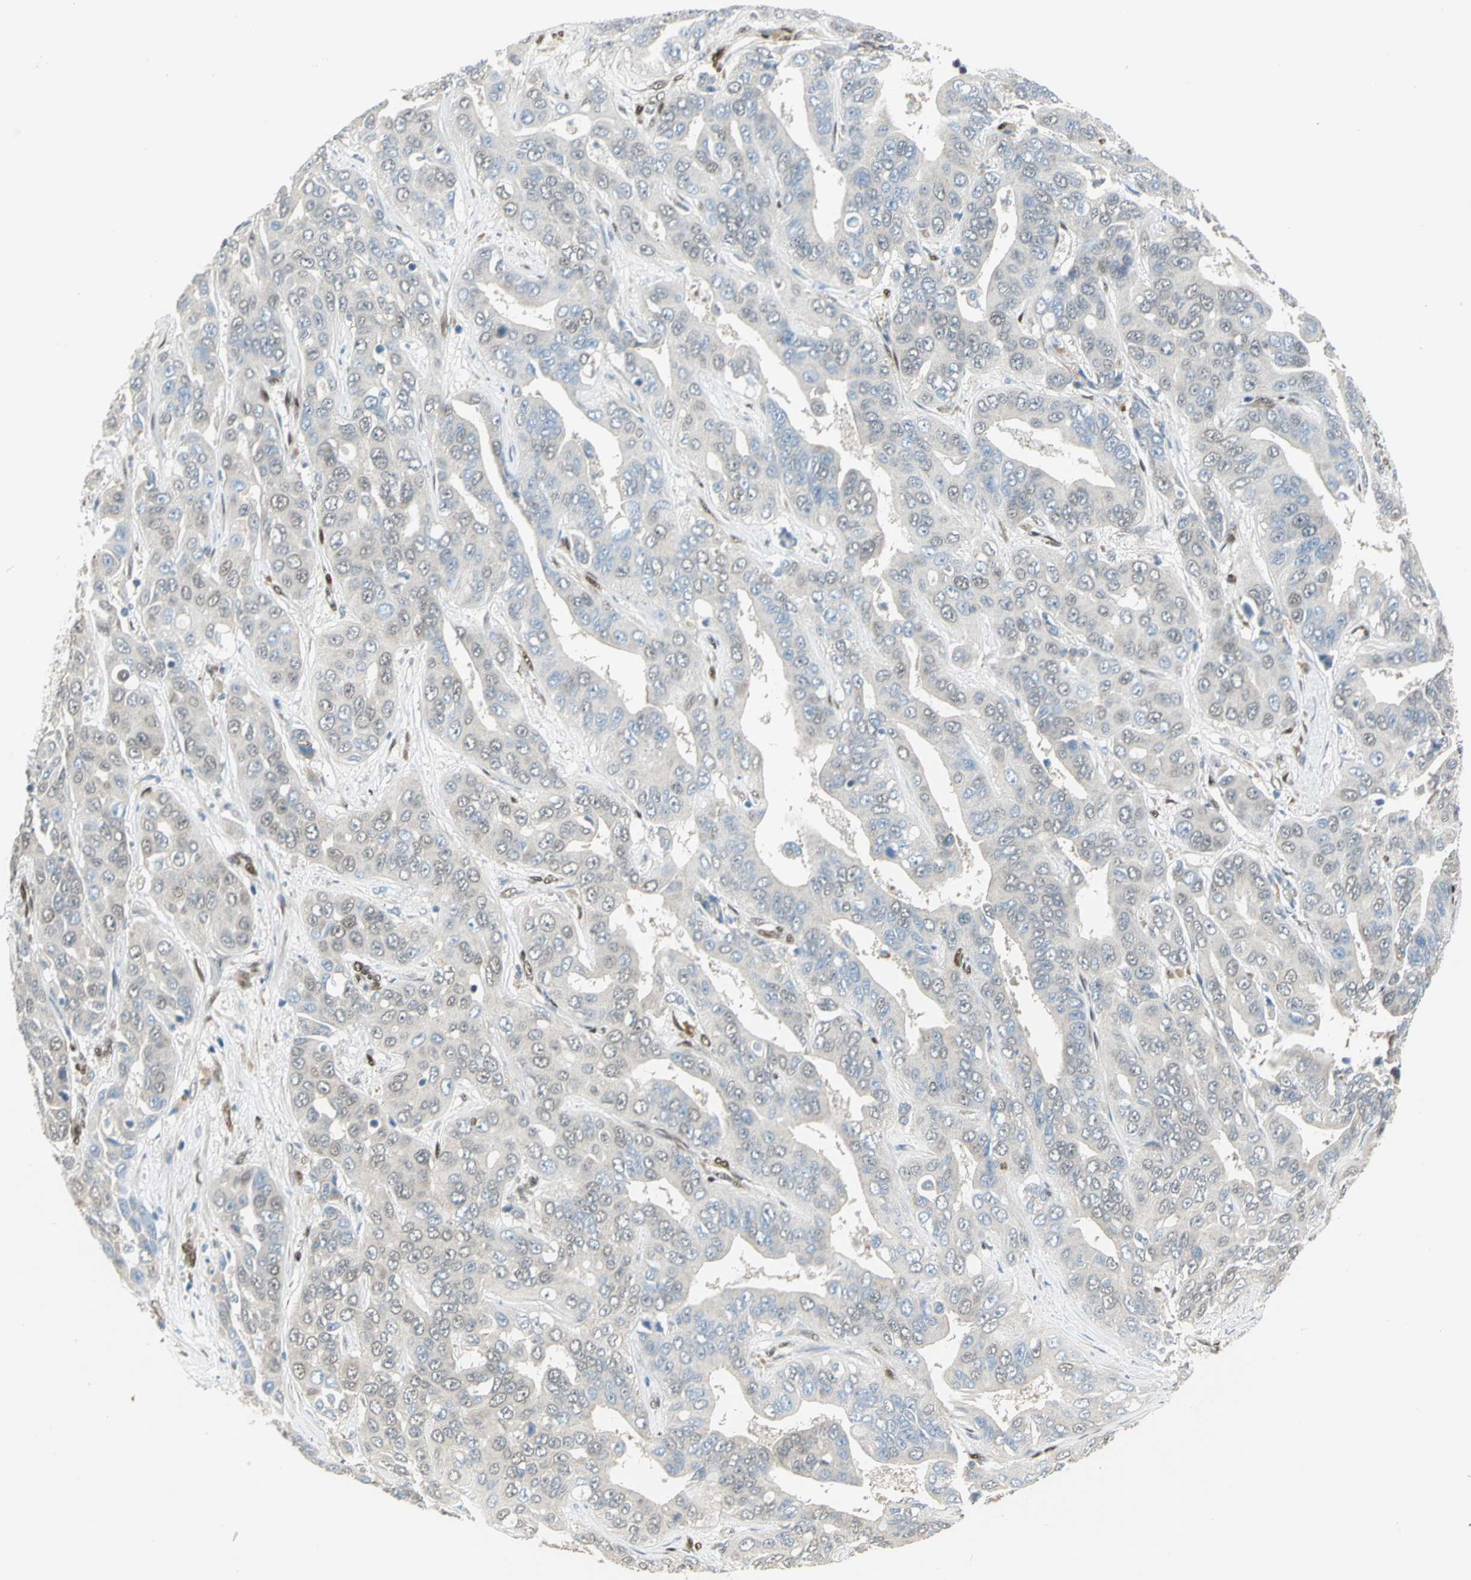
{"staining": {"intensity": "negative", "quantity": "none", "location": "none"}, "tissue": "liver cancer", "cell_type": "Tumor cells", "image_type": "cancer", "snomed": [{"axis": "morphology", "description": "Cholangiocarcinoma"}, {"axis": "topography", "description": "Liver"}], "caption": "DAB immunohistochemical staining of human liver cancer (cholangiocarcinoma) exhibits no significant expression in tumor cells.", "gene": "RBFOX2", "patient": {"sex": "female", "age": 52}}